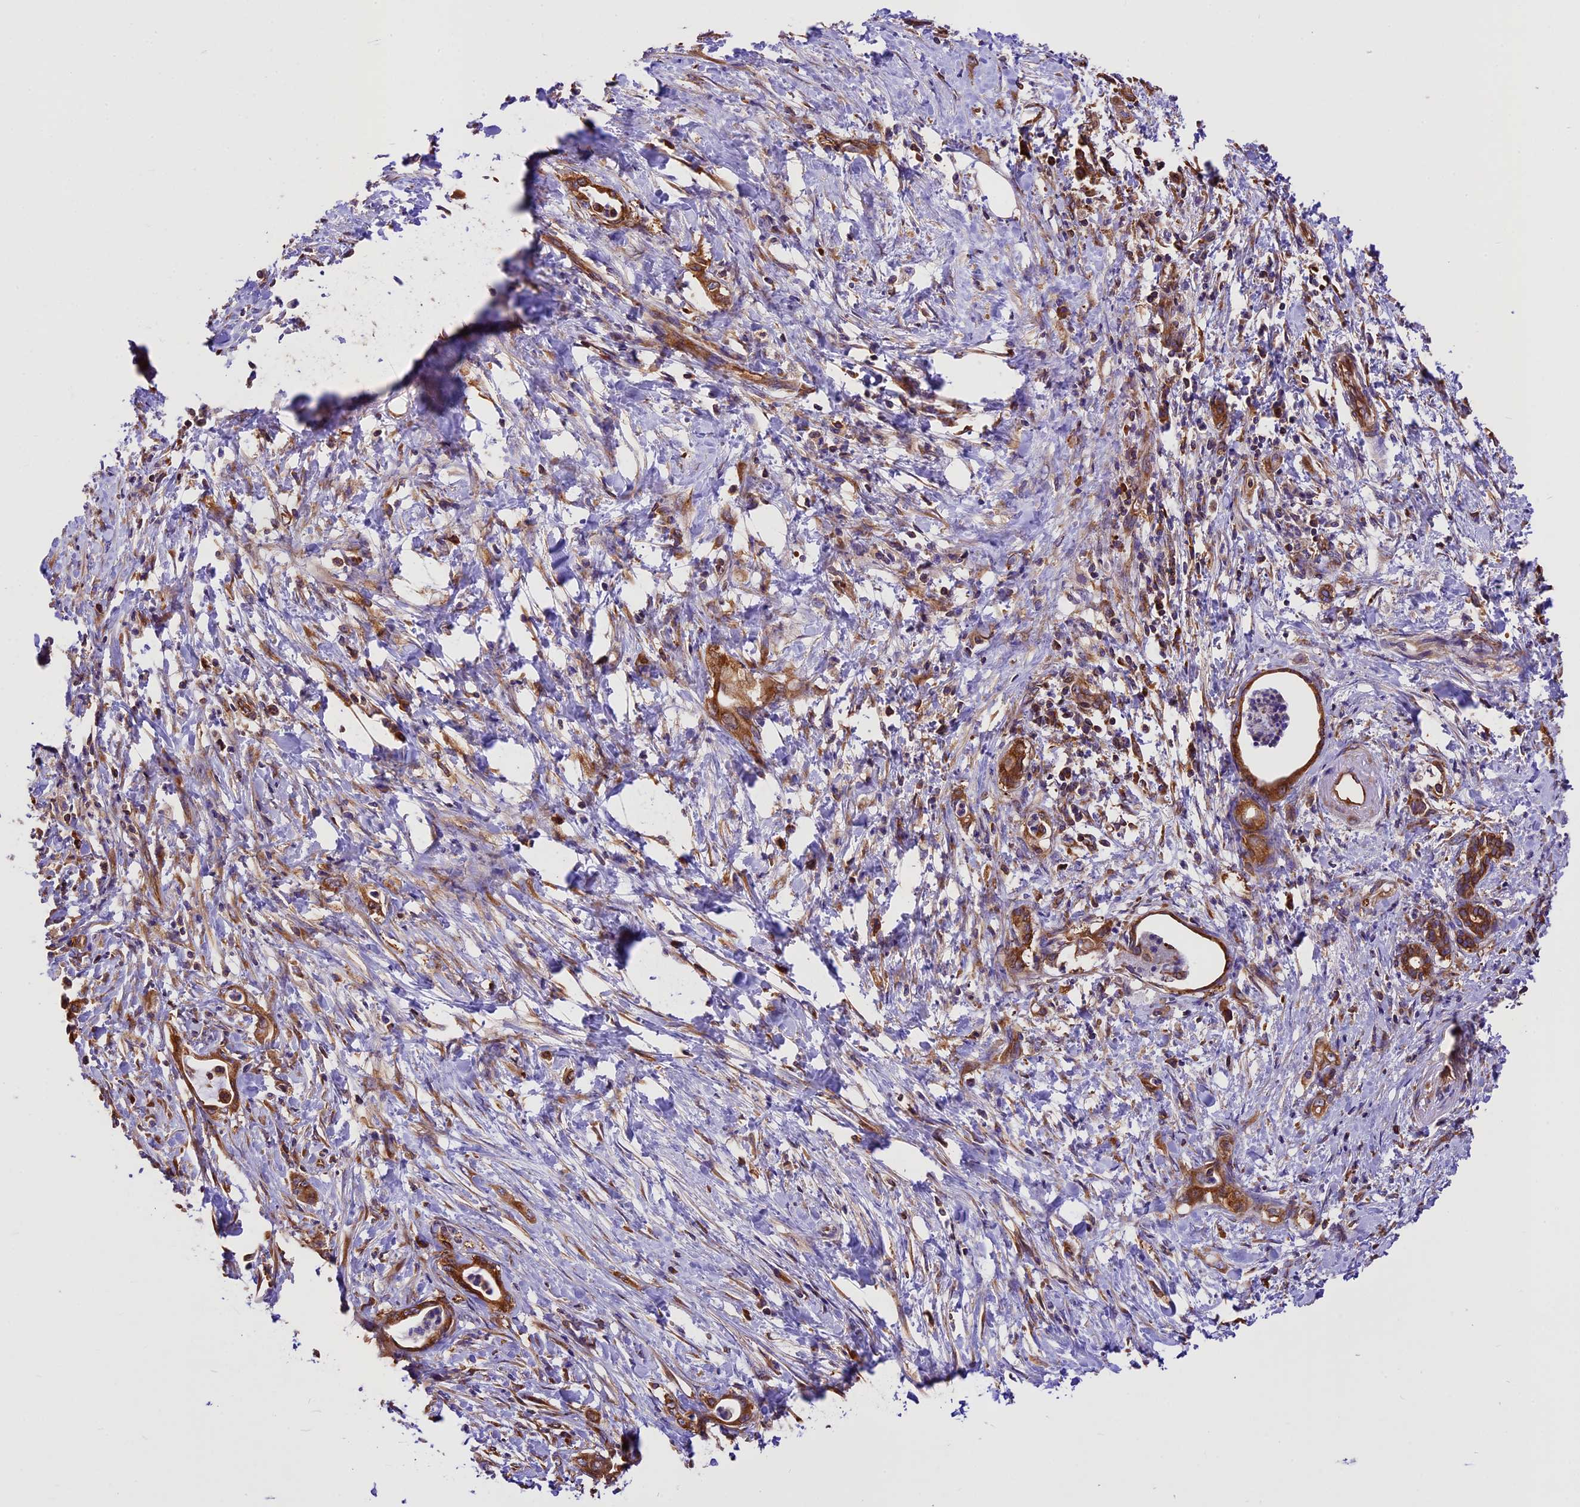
{"staining": {"intensity": "moderate", "quantity": ">75%", "location": "cytoplasmic/membranous"}, "tissue": "pancreatic cancer", "cell_type": "Tumor cells", "image_type": "cancer", "snomed": [{"axis": "morphology", "description": "Adenocarcinoma, NOS"}, {"axis": "topography", "description": "Pancreas"}], "caption": "The image displays staining of pancreatic cancer (adenocarcinoma), revealing moderate cytoplasmic/membranous protein positivity (brown color) within tumor cells.", "gene": "KARS1", "patient": {"sex": "female", "age": 55}}